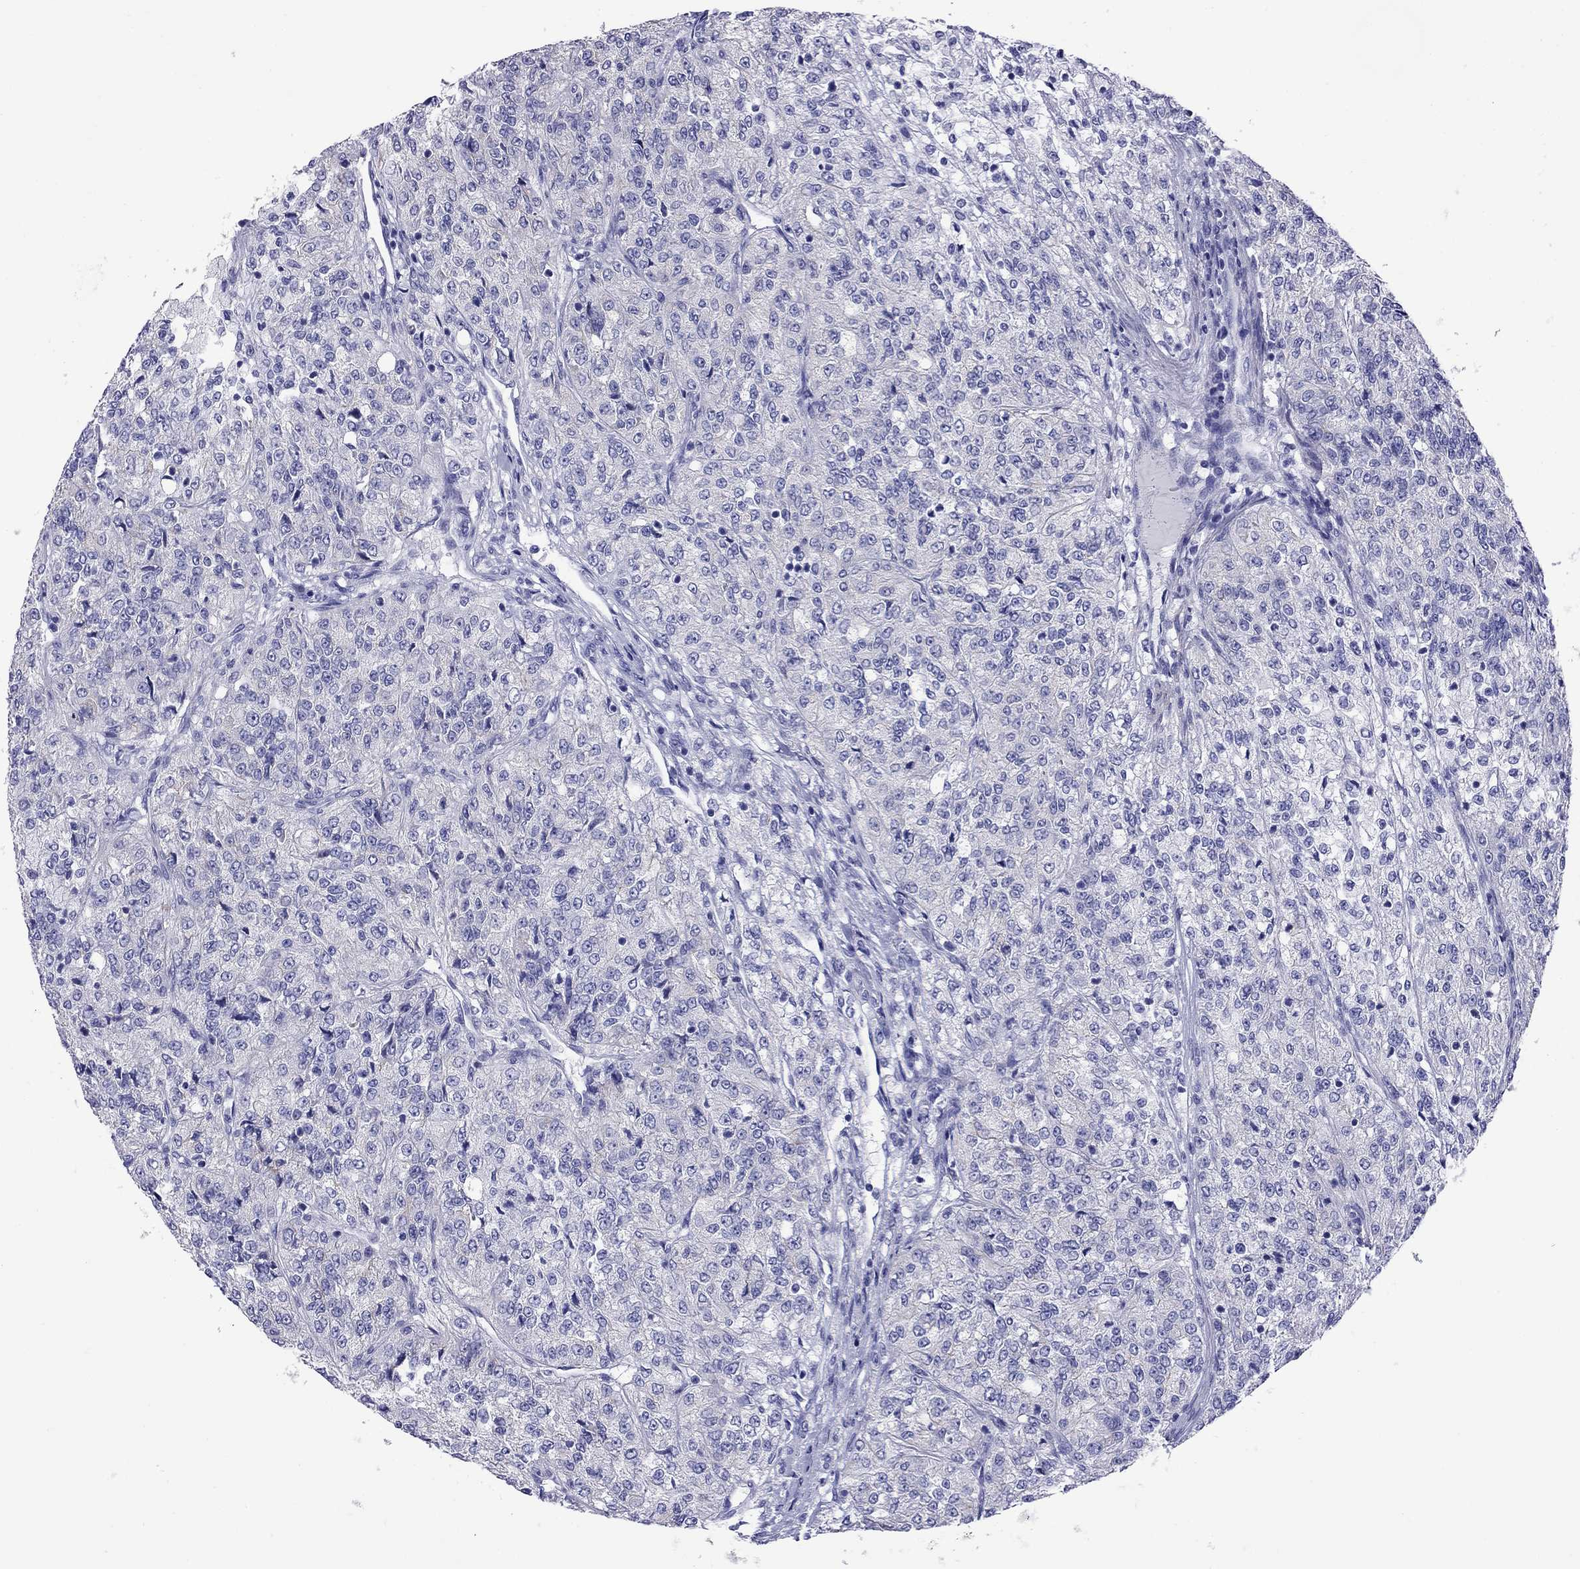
{"staining": {"intensity": "negative", "quantity": "none", "location": "none"}, "tissue": "renal cancer", "cell_type": "Tumor cells", "image_type": "cancer", "snomed": [{"axis": "morphology", "description": "Adenocarcinoma, NOS"}, {"axis": "topography", "description": "Kidney"}], "caption": "Immunohistochemistry (IHC) histopathology image of human renal cancer stained for a protein (brown), which shows no expression in tumor cells. Brightfield microscopy of immunohistochemistry stained with DAB (3,3'-diaminobenzidine) (brown) and hematoxylin (blue), captured at high magnification.", "gene": "KIAA2012", "patient": {"sex": "female", "age": 63}}